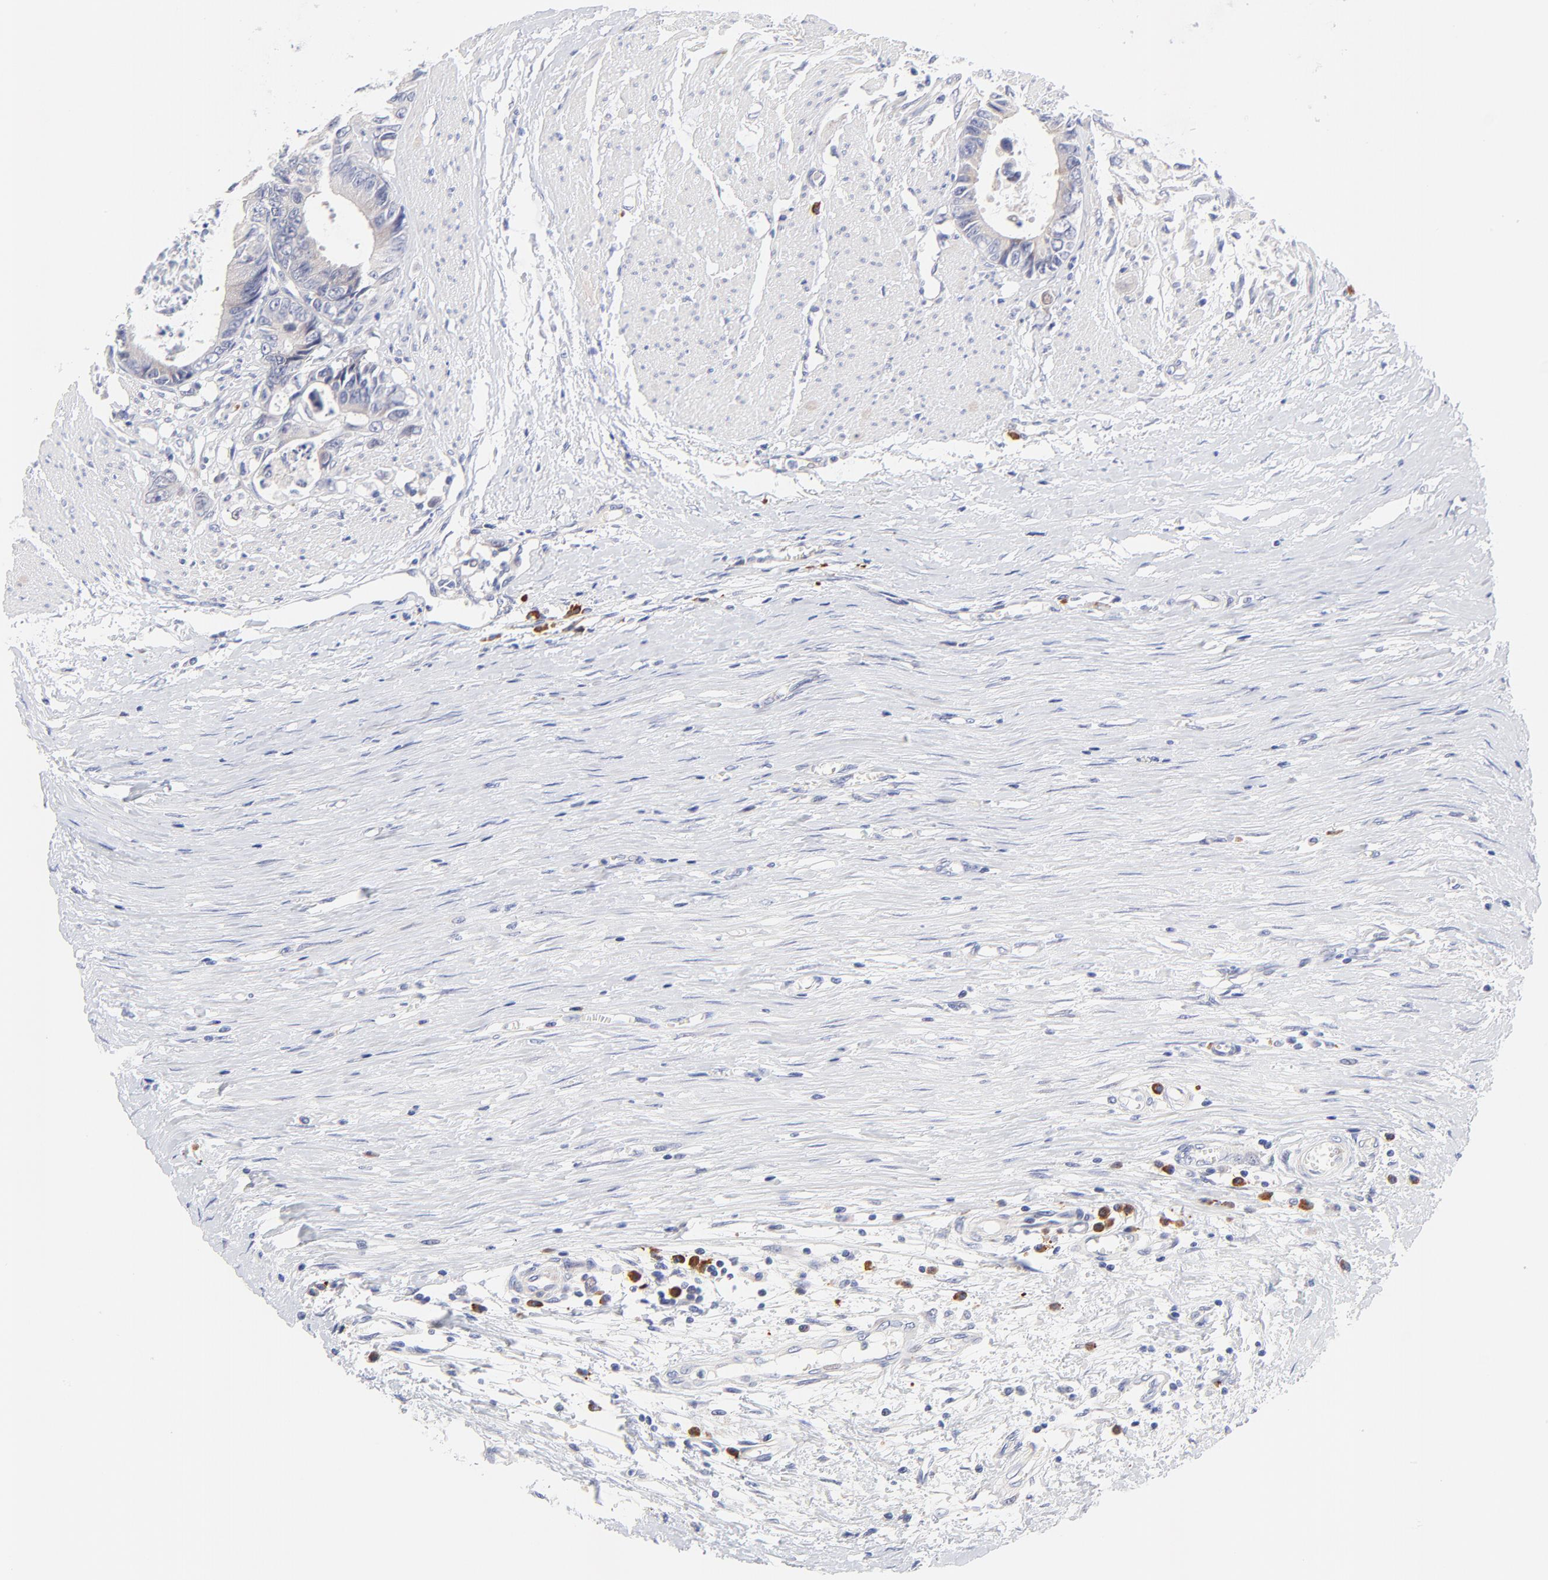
{"staining": {"intensity": "weak", "quantity": "25%-75%", "location": "cytoplasmic/membranous"}, "tissue": "colorectal cancer", "cell_type": "Tumor cells", "image_type": "cancer", "snomed": [{"axis": "morphology", "description": "Adenocarcinoma, NOS"}, {"axis": "topography", "description": "Rectum"}], "caption": "IHC micrograph of colorectal adenocarcinoma stained for a protein (brown), which exhibits low levels of weak cytoplasmic/membranous staining in approximately 25%-75% of tumor cells.", "gene": "AFF2", "patient": {"sex": "female", "age": 98}}